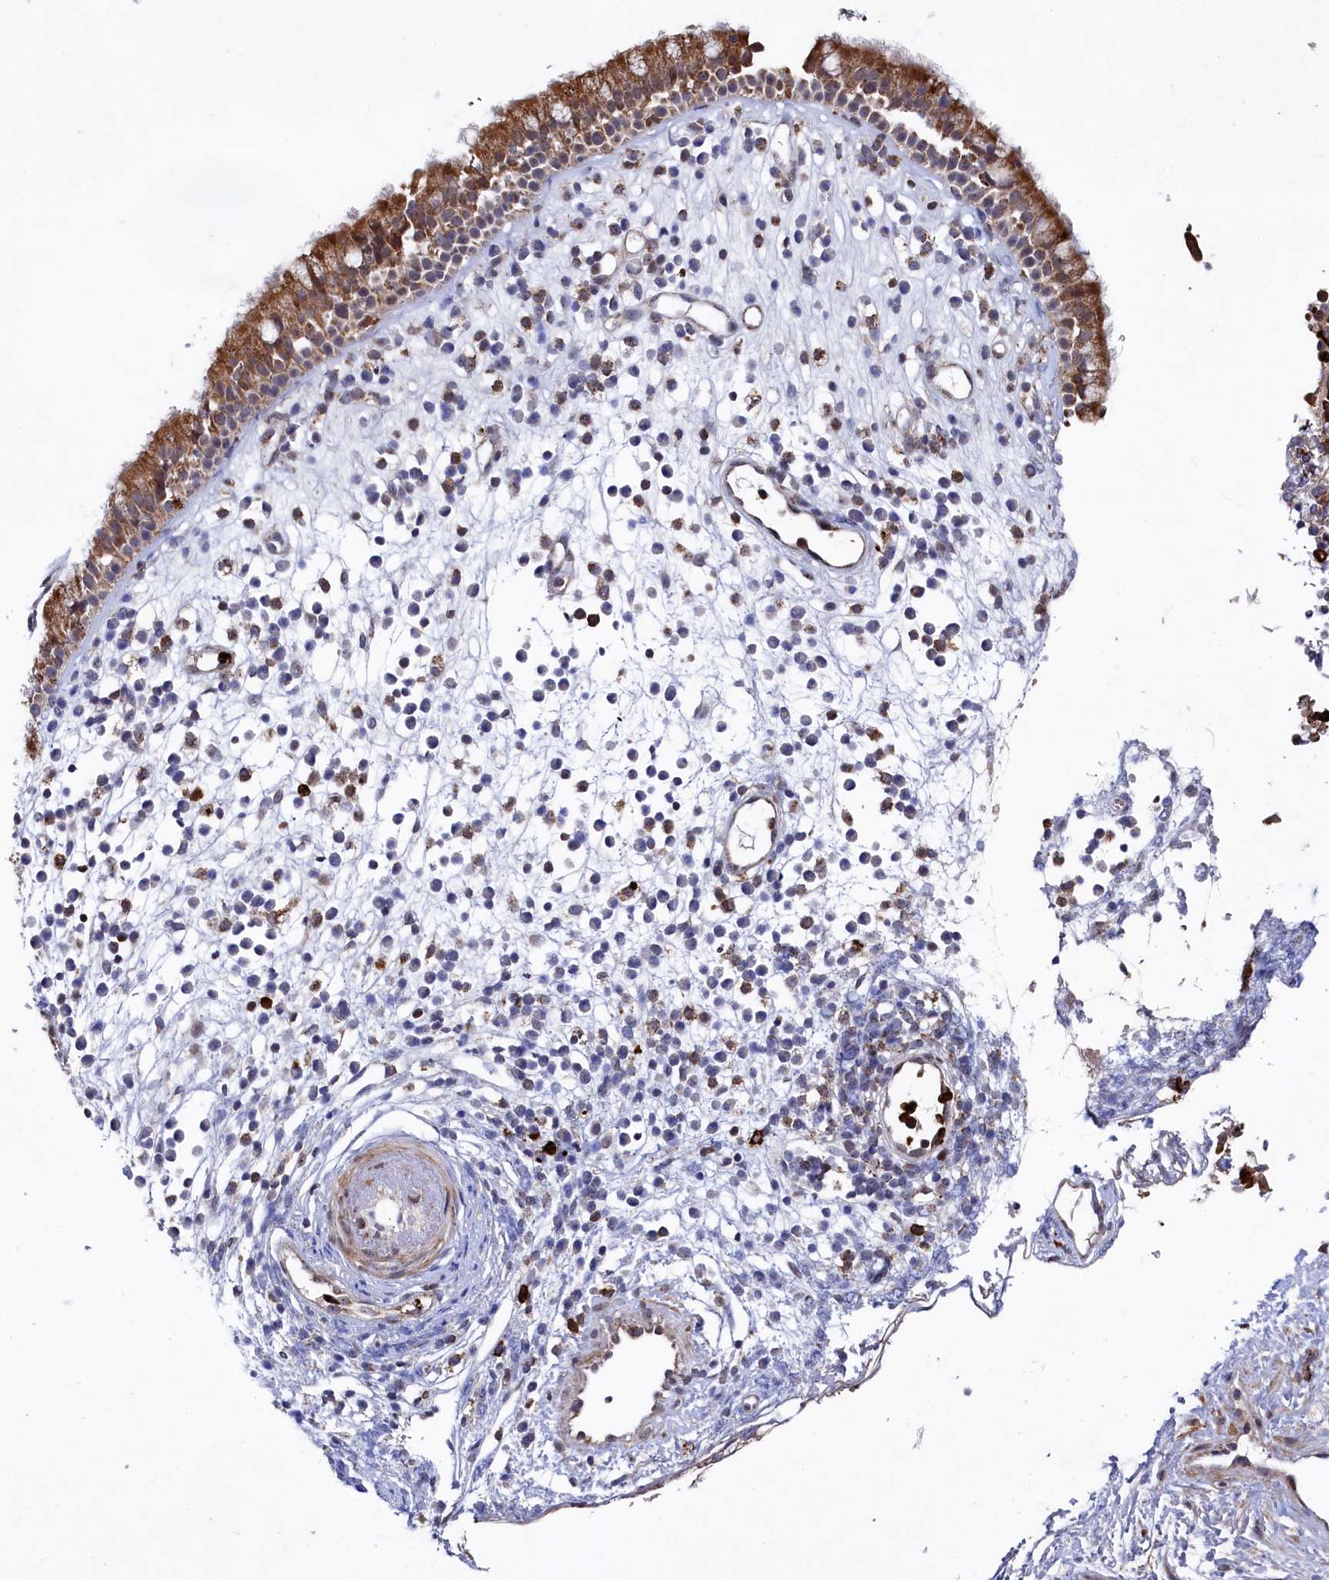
{"staining": {"intensity": "moderate", "quantity": ">75%", "location": "cytoplasmic/membranous"}, "tissue": "nasopharynx", "cell_type": "Respiratory epithelial cells", "image_type": "normal", "snomed": [{"axis": "morphology", "description": "Normal tissue, NOS"}, {"axis": "morphology", "description": "Inflammation, NOS"}, {"axis": "topography", "description": "Nasopharynx"}], "caption": "This micrograph exhibits IHC staining of normal human nasopharynx, with medium moderate cytoplasmic/membranous positivity in approximately >75% of respiratory epithelial cells.", "gene": "CHCHD1", "patient": {"sex": "male", "age": 29}}